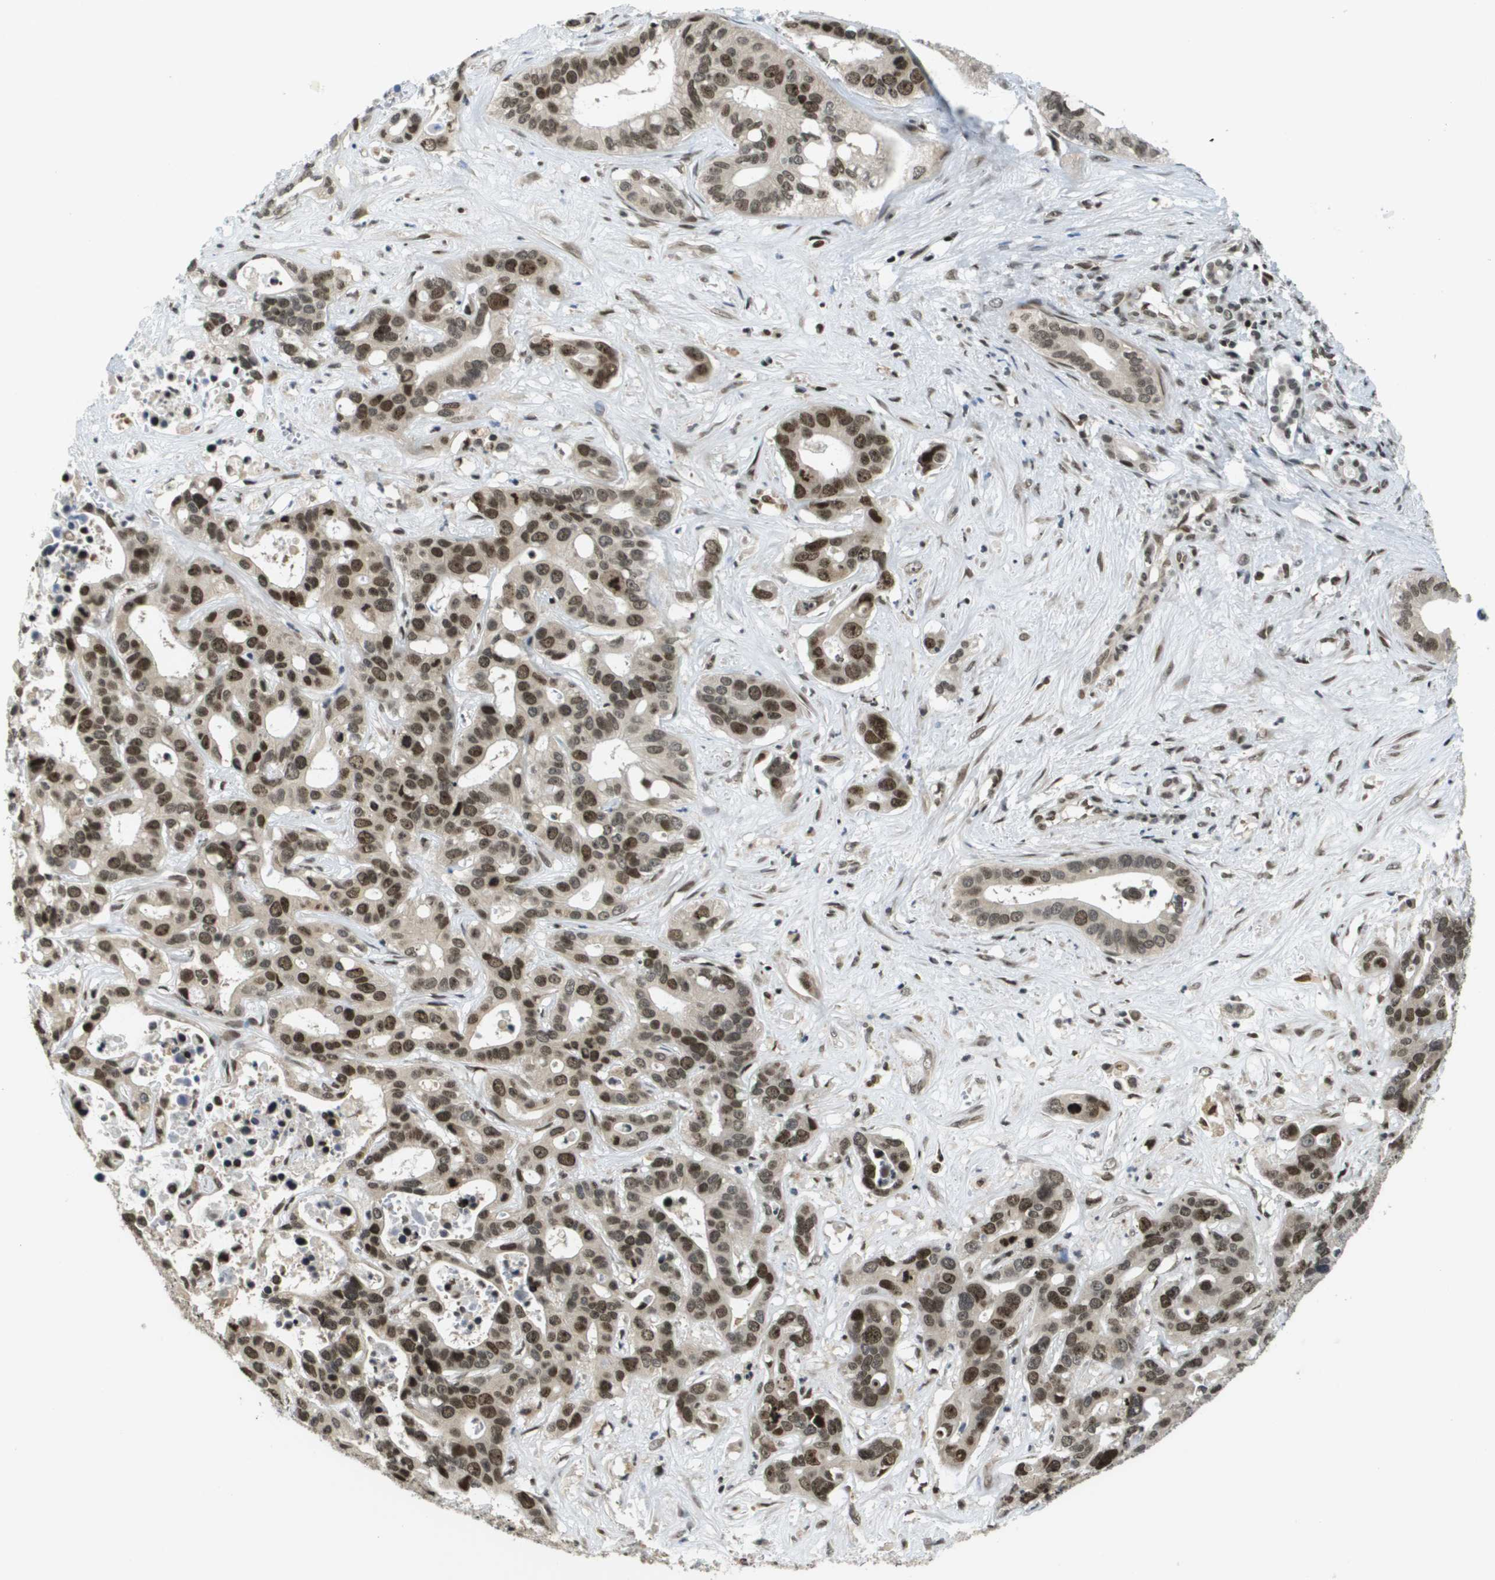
{"staining": {"intensity": "strong", "quantity": ">75%", "location": "nuclear"}, "tissue": "liver cancer", "cell_type": "Tumor cells", "image_type": "cancer", "snomed": [{"axis": "morphology", "description": "Cholangiocarcinoma"}, {"axis": "topography", "description": "Liver"}], "caption": "Cholangiocarcinoma (liver) tissue demonstrates strong nuclear expression in approximately >75% of tumor cells, visualized by immunohistochemistry.", "gene": "RECQL4", "patient": {"sex": "female", "age": 65}}